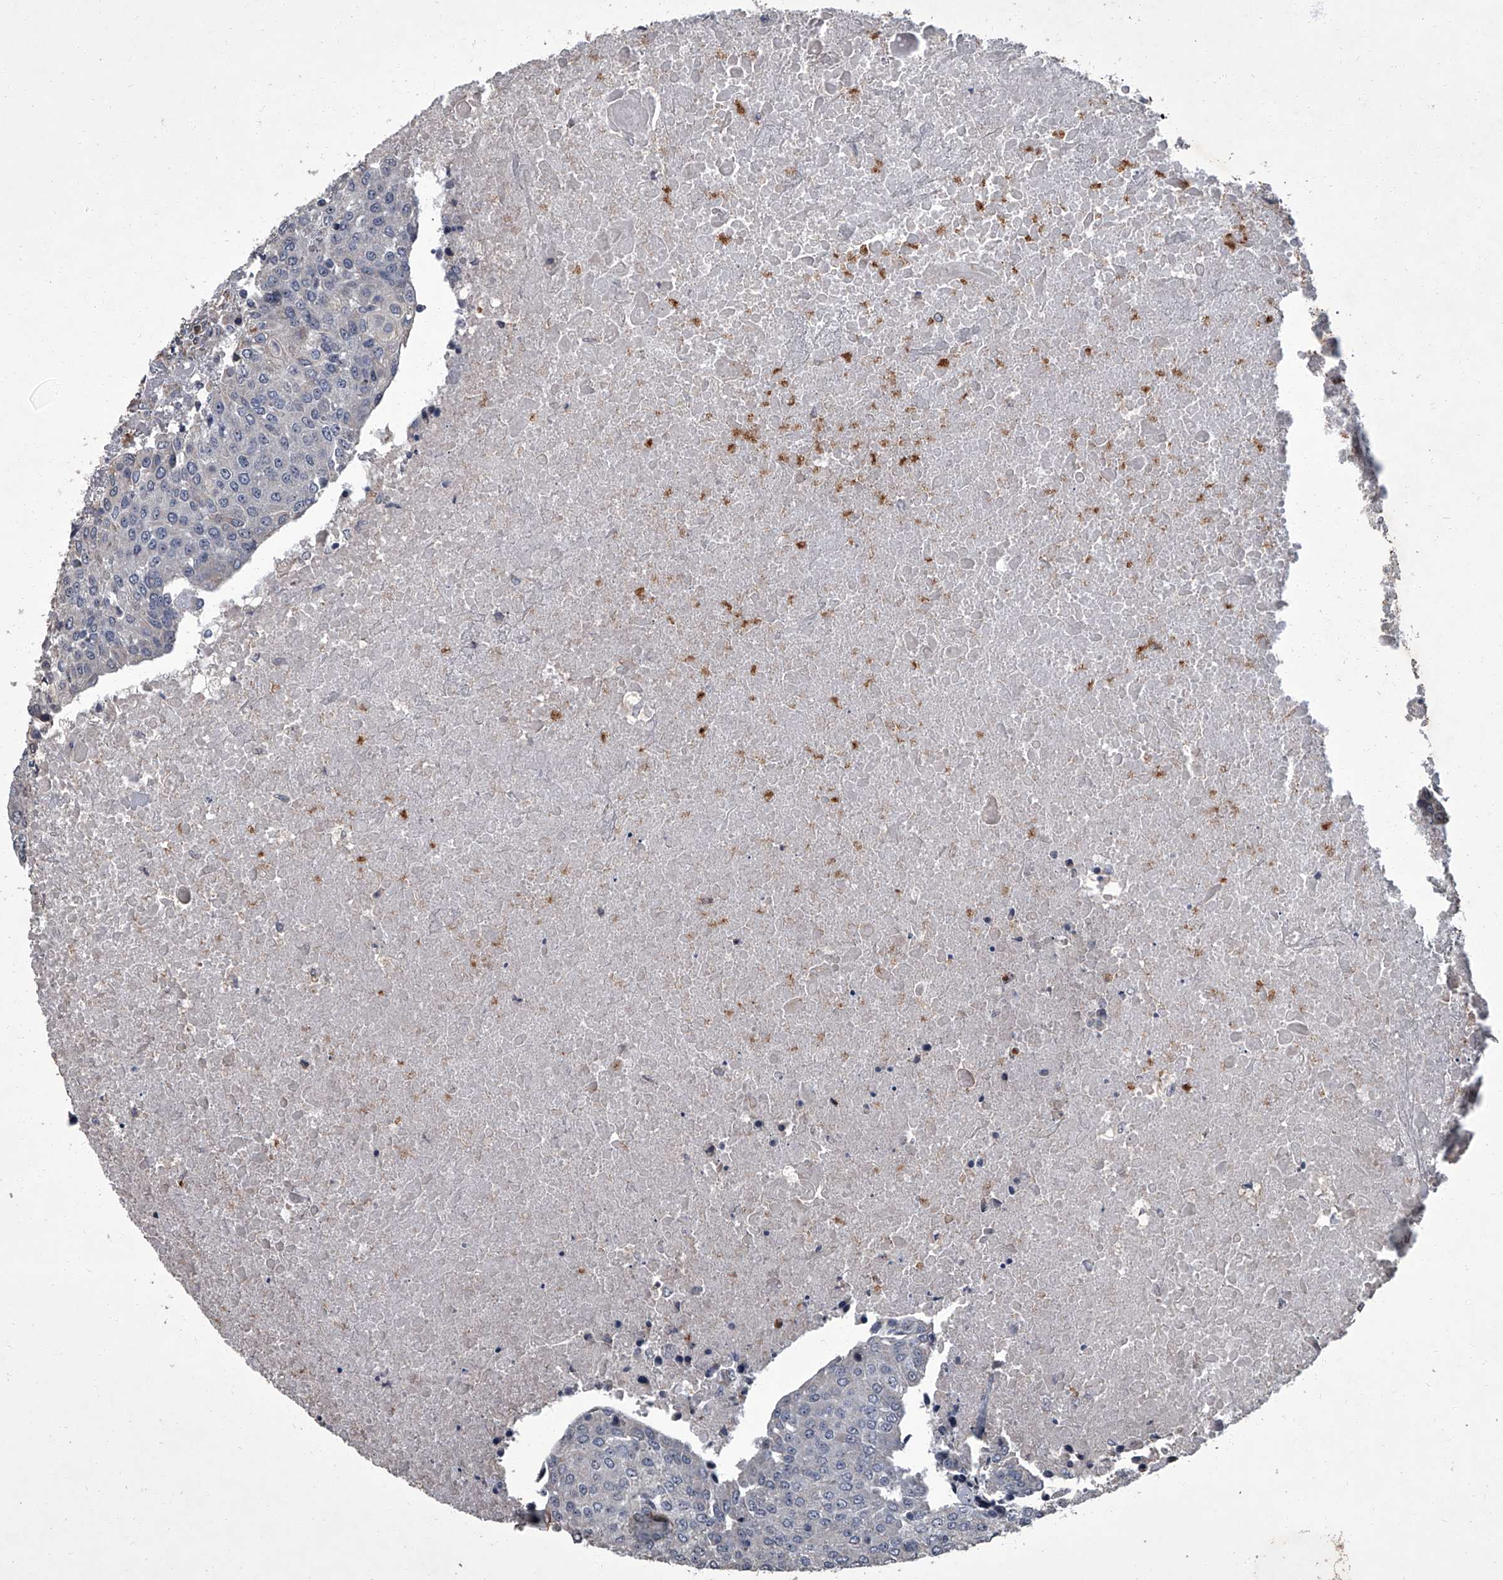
{"staining": {"intensity": "negative", "quantity": "none", "location": "none"}, "tissue": "urothelial cancer", "cell_type": "Tumor cells", "image_type": "cancer", "snomed": [{"axis": "morphology", "description": "Urothelial carcinoma, High grade"}, {"axis": "topography", "description": "Urinary bladder"}], "caption": "Tumor cells are negative for brown protein staining in urothelial cancer. (IHC, brightfield microscopy, high magnification).", "gene": "SIRT4", "patient": {"sex": "female", "age": 85}}